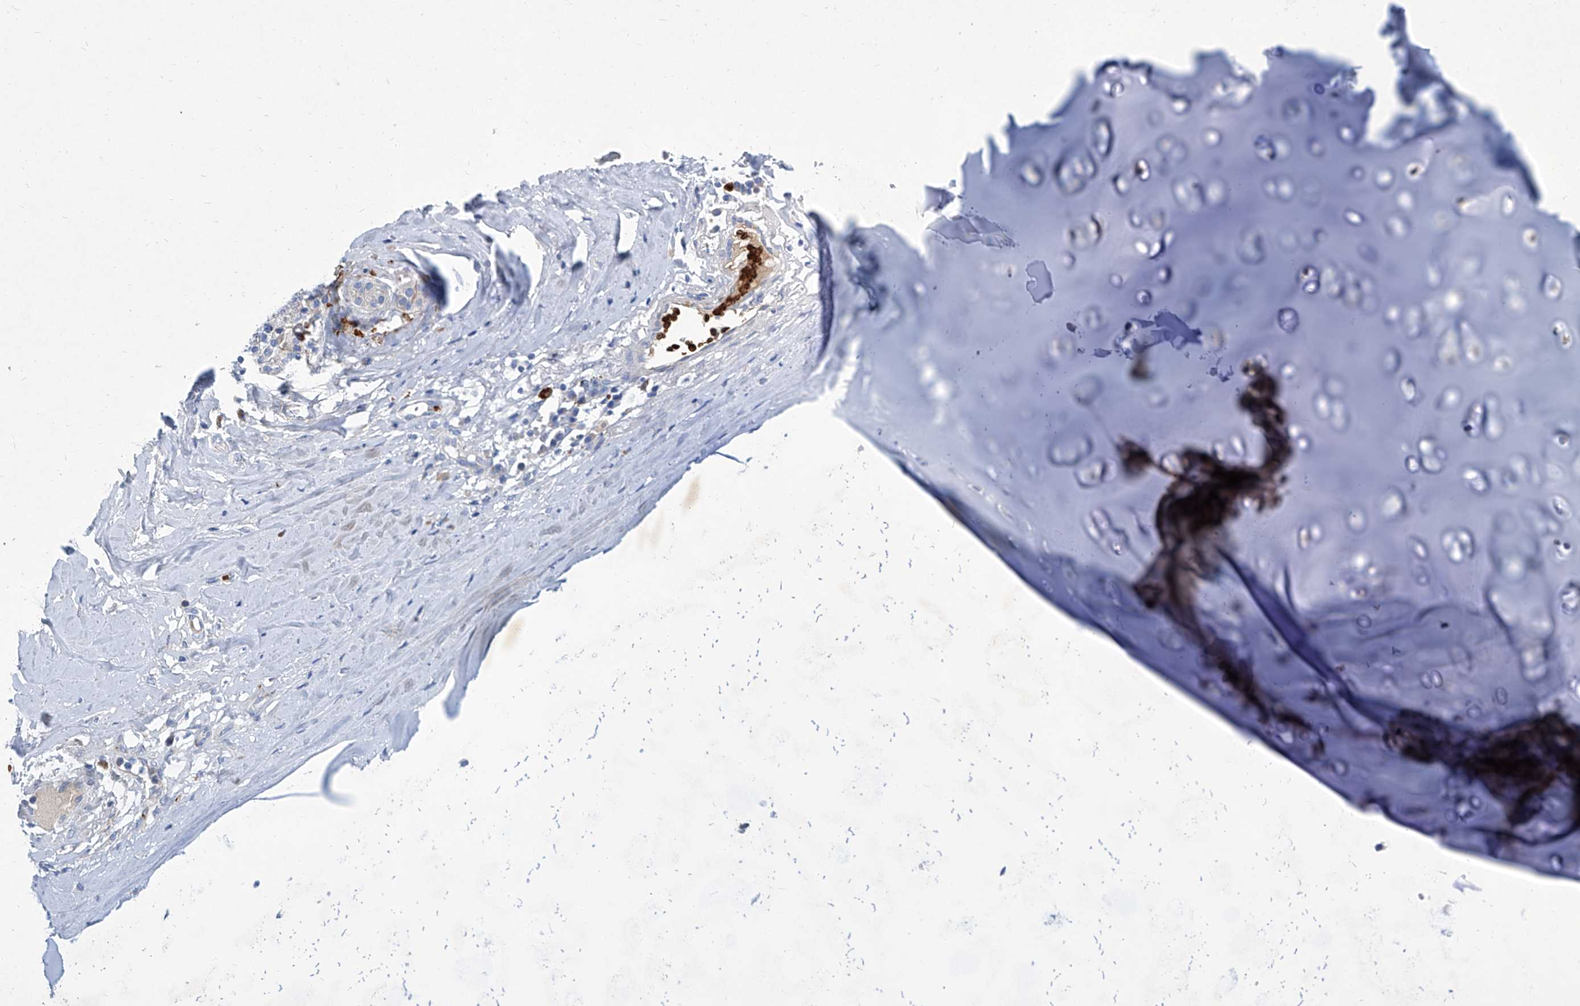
{"staining": {"intensity": "negative", "quantity": "none", "location": "none"}, "tissue": "adipose tissue", "cell_type": "Adipocytes", "image_type": "normal", "snomed": [{"axis": "morphology", "description": "Normal tissue, NOS"}, {"axis": "morphology", "description": "Basal cell carcinoma"}, {"axis": "topography", "description": "Cartilage tissue"}, {"axis": "topography", "description": "Nasopharynx"}, {"axis": "topography", "description": "Oral tissue"}], "caption": "Immunohistochemical staining of normal adipose tissue demonstrates no significant staining in adipocytes. (Stains: DAB (3,3'-diaminobenzidine) immunohistochemistry with hematoxylin counter stain, Microscopy: brightfield microscopy at high magnification).", "gene": "FPR2", "patient": {"sex": "female", "age": 77}}